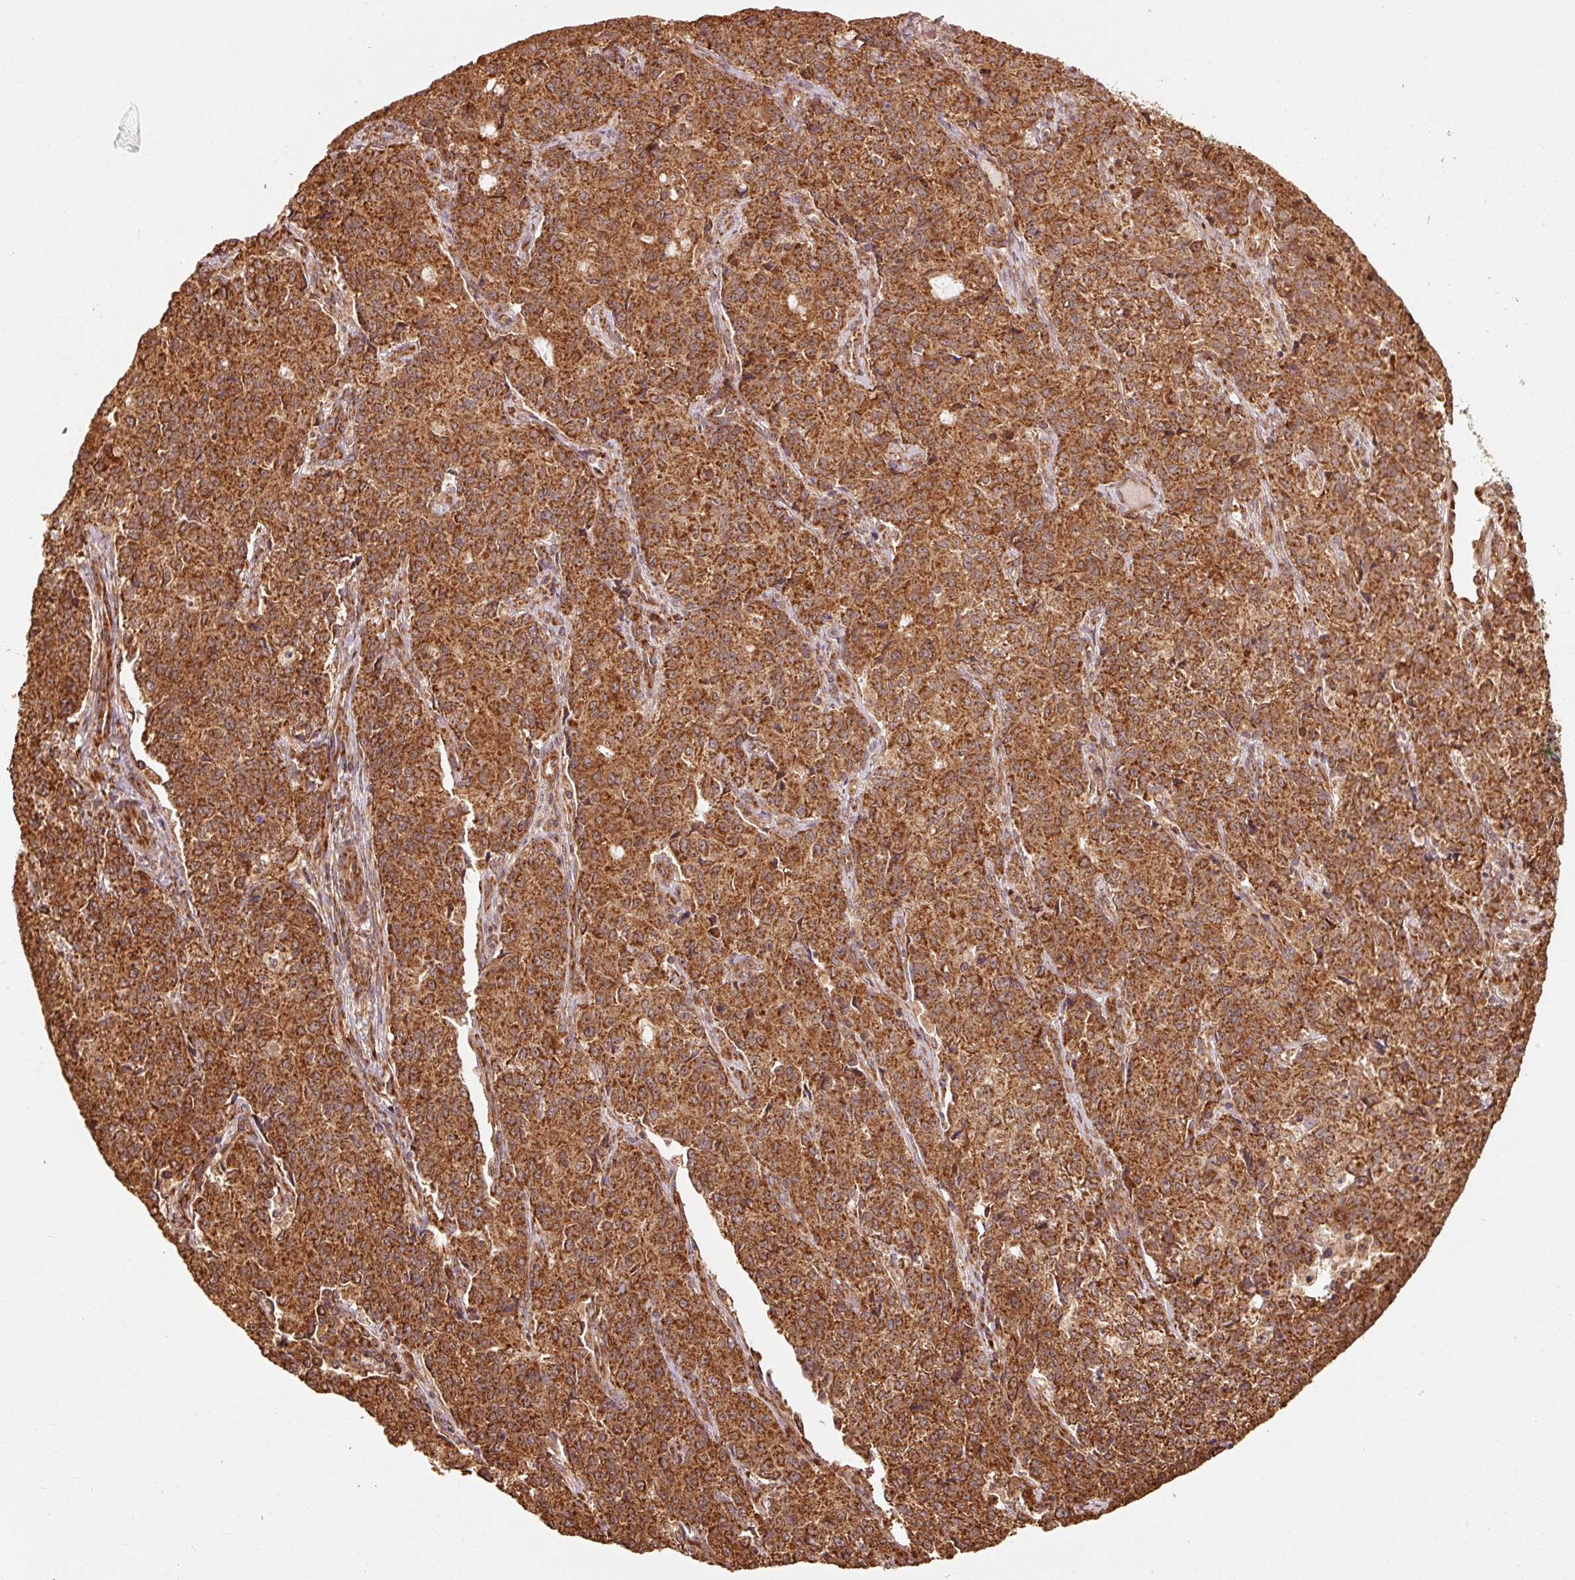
{"staining": {"intensity": "strong", "quantity": ">75%", "location": "cytoplasmic/membranous"}, "tissue": "endometrial cancer", "cell_type": "Tumor cells", "image_type": "cancer", "snomed": [{"axis": "morphology", "description": "Adenocarcinoma, NOS"}, {"axis": "topography", "description": "Endometrium"}], "caption": "Protein expression analysis of endometrial adenocarcinoma displays strong cytoplasmic/membranous staining in approximately >75% of tumor cells.", "gene": "MRPL16", "patient": {"sex": "female", "age": 50}}